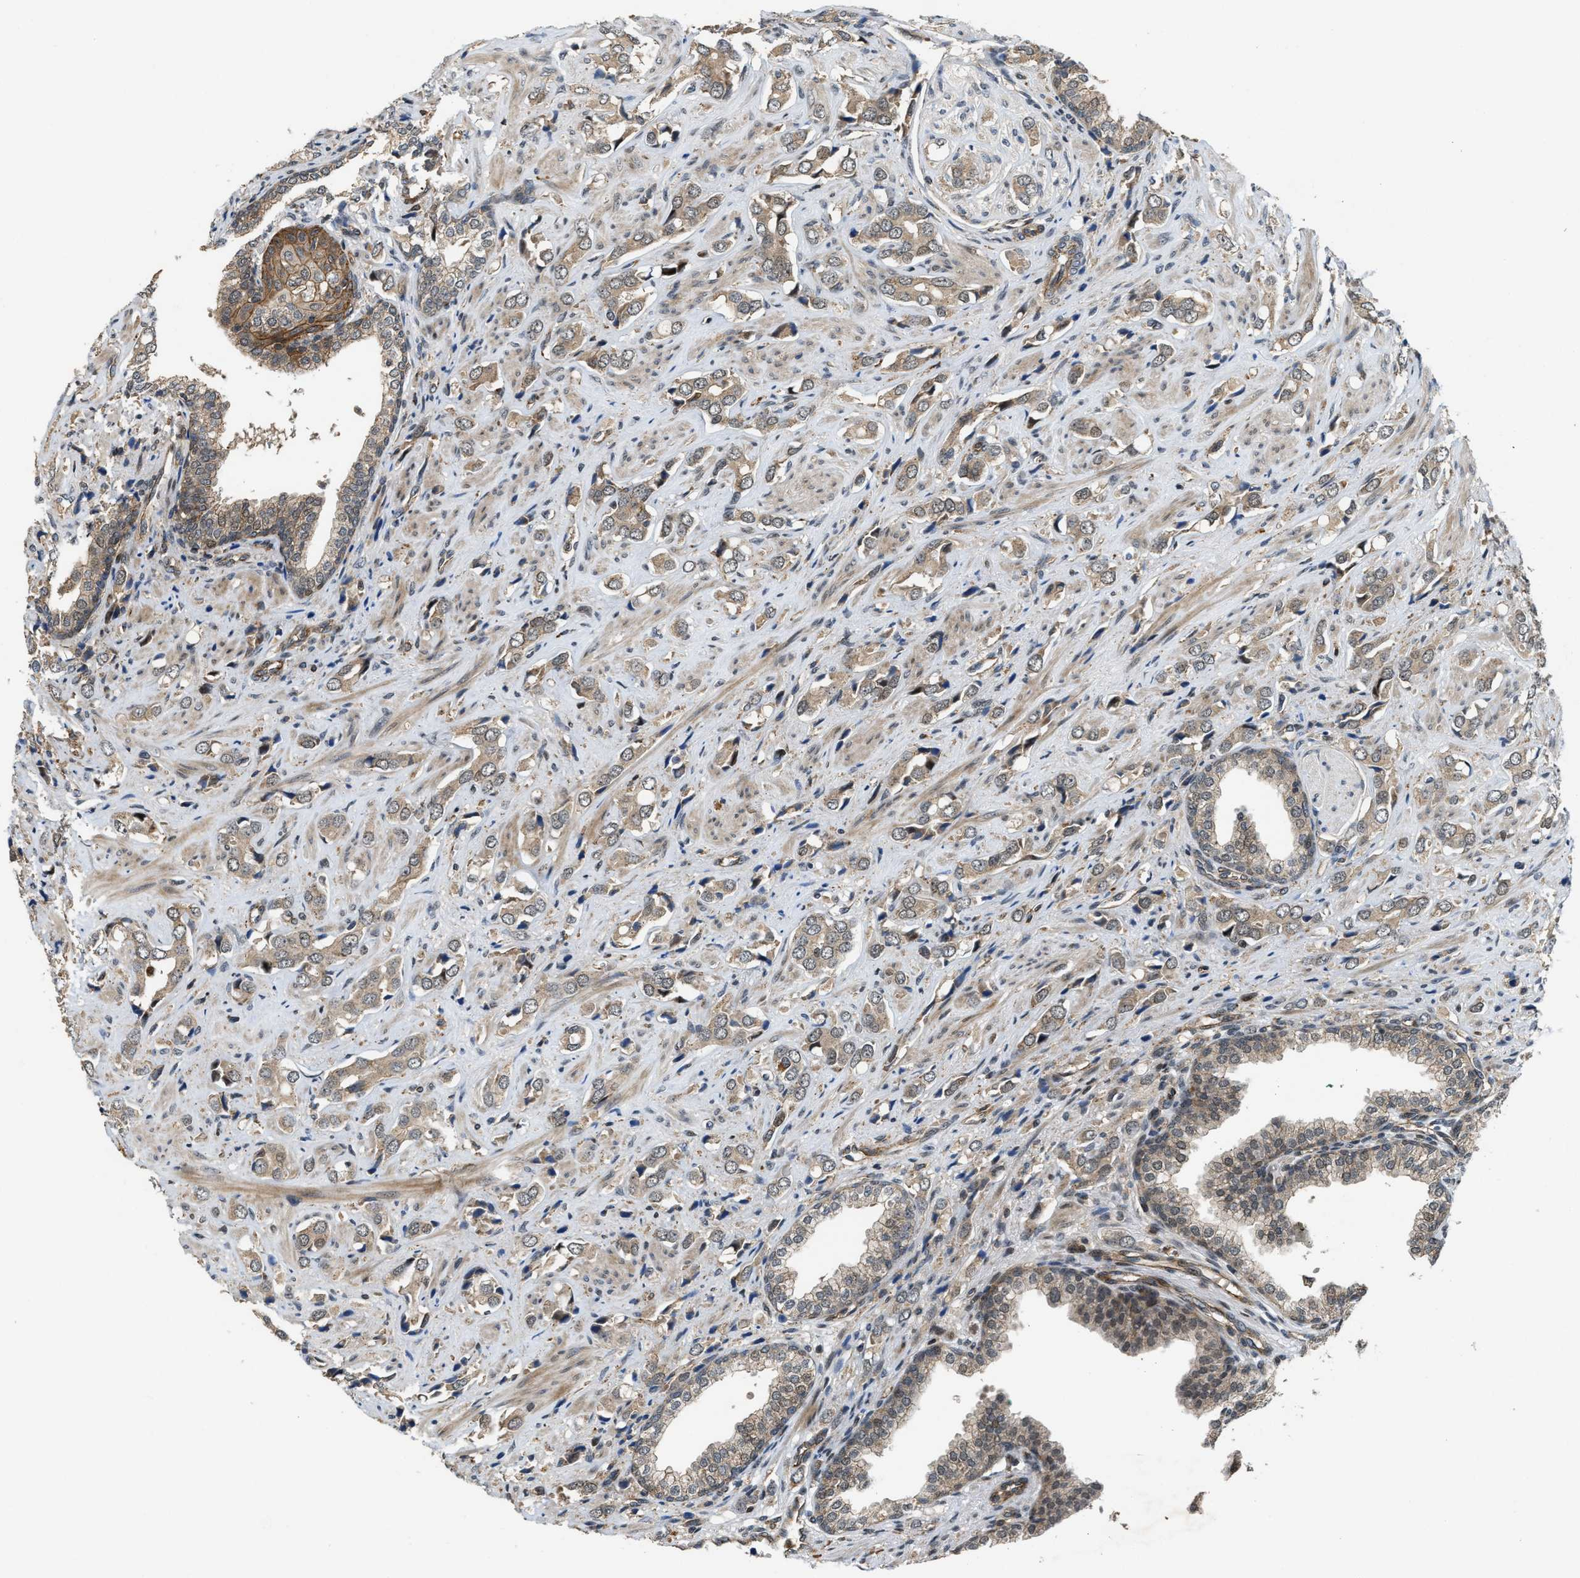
{"staining": {"intensity": "weak", "quantity": ">75%", "location": "cytoplasmic/membranous,nuclear"}, "tissue": "prostate cancer", "cell_type": "Tumor cells", "image_type": "cancer", "snomed": [{"axis": "morphology", "description": "Adenocarcinoma, High grade"}, {"axis": "topography", "description": "Prostate"}], "caption": "Prostate cancer stained with a protein marker shows weak staining in tumor cells.", "gene": "DPF2", "patient": {"sex": "male", "age": 52}}